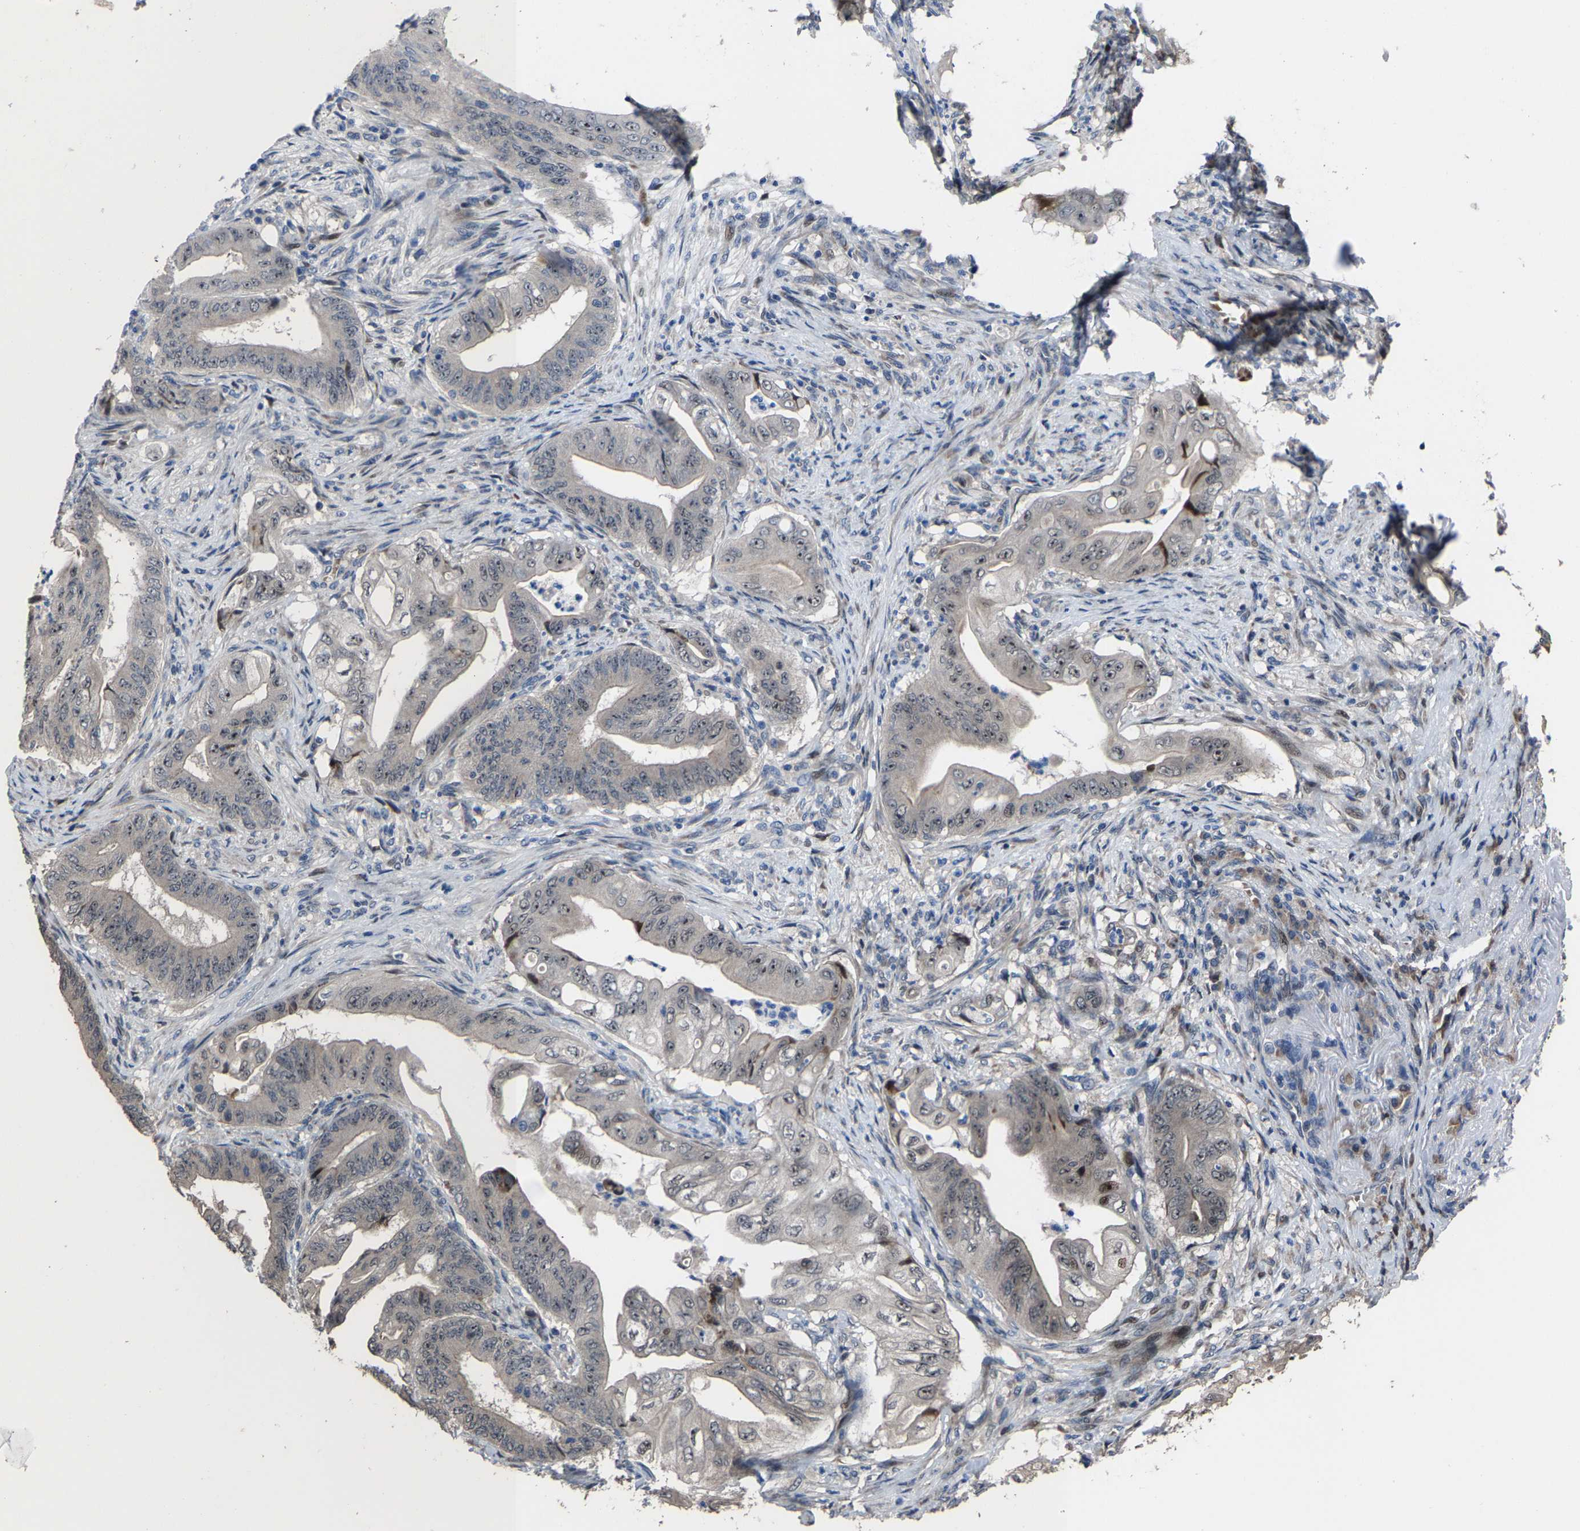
{"staining": {"intensity": "weak", "quantity": "<25%", "location": "nuclear"}, "tissue": "stomach cancer", "cell_type": "Tumor cells", "image_type": "cancer", "snomed": [{"axis": "morphology", "description": "Adenocarcinoma, NOS"}, {"axis": "topography", "description": "Stomach"}], "caption": "IHC of adenocarcinoma (stomach) displays no positivity in tumor cells.", "gene": "HAUS6", "patient": {"sex": "female", "age": 73}}